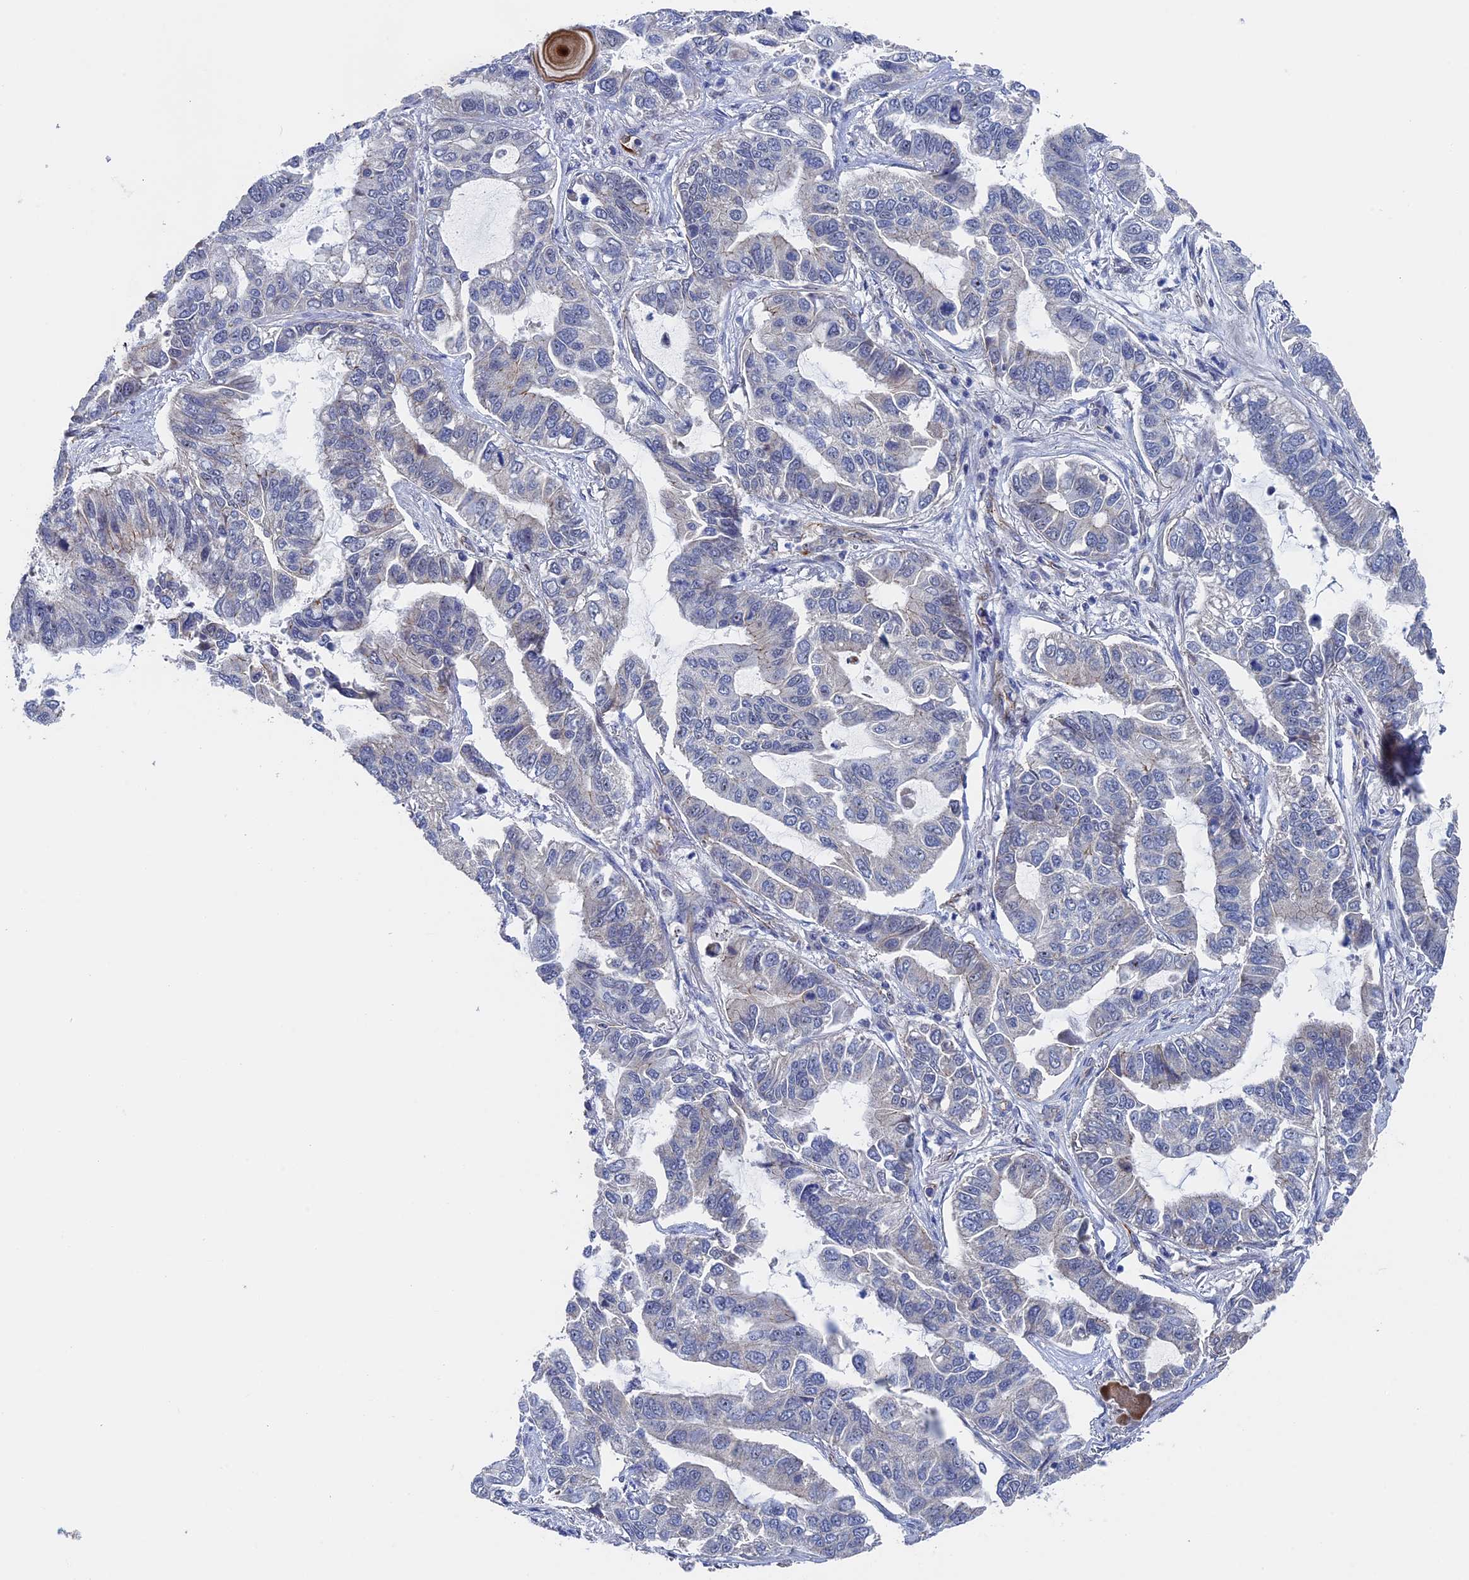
{"staining": {"intensity": "weak", "quantity": "<25%", "location": "cytoplasmic/membranous"}, "tissue": "lung cancer", "cell_type": "Tumor cells", "image_type": "cancer", "snomed": [{"axis": "morphology", "description": "Adenocarcinoma, NOS"}, {"axis": "topography", "description": "Lung"}], "caption": "The micrograph exhibits no significant staining in tumor cells of adenocarcinoma (lung).", "gene": "EXOSC9", "patient": {"sex": "male", "age": 64}}